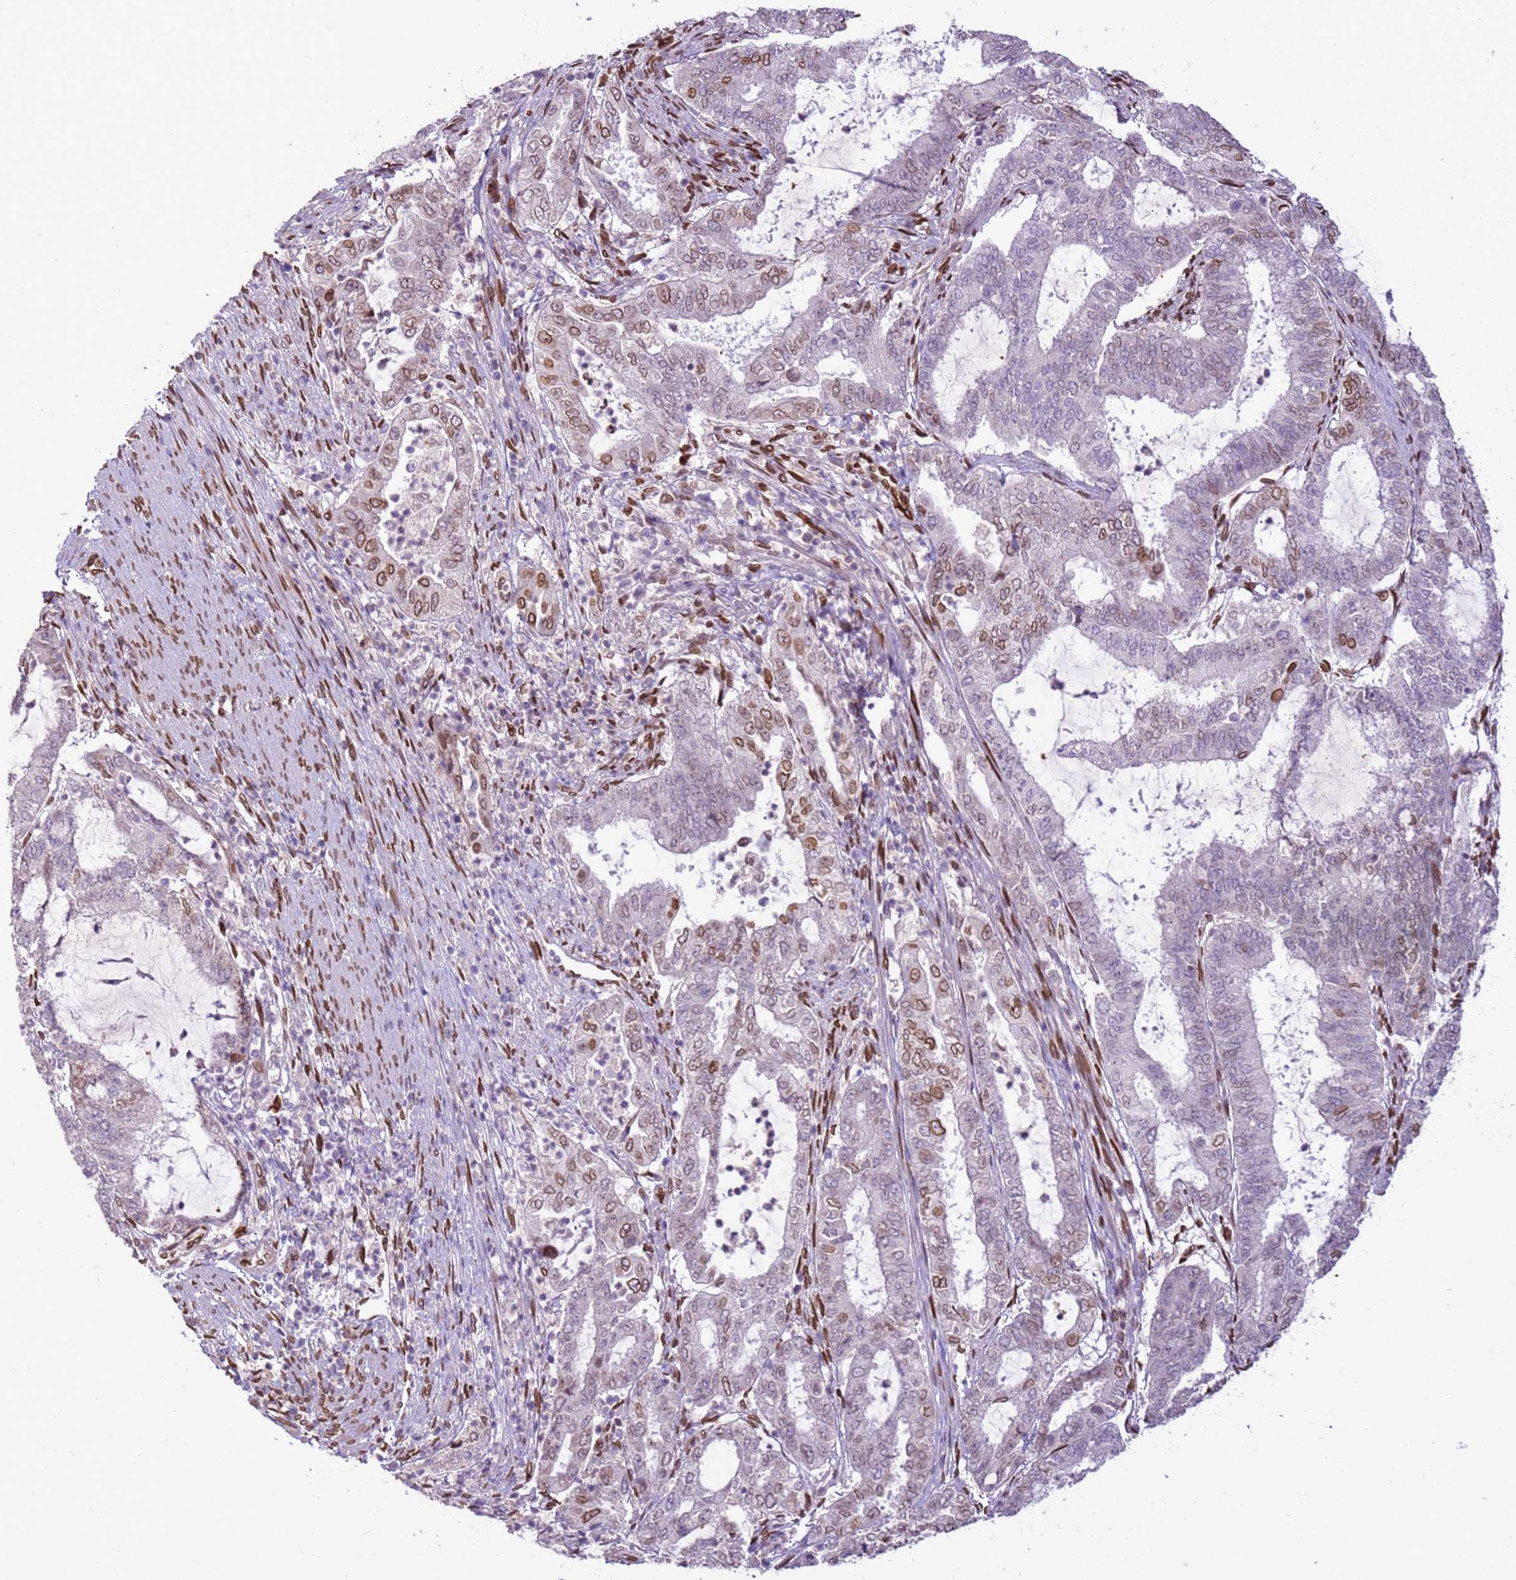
{"staining": {"intensity": "moderate", "quantity": "<25%", "location": "cytoplasmic/membranous,nuclear"}, "tissue": "endometrial cancer", "cell_type": "Tumor cells", "image_type": "cancer", "snomed": [{"axis": "morphology", "description": "Adenocarcinoma, NOS"}, {"axis": "topography", "description": "Endometrium"}], "caption": "Tumor cells display low levels of moderate cytoplasmic/membranous and nuclear expression in about <25% of cells in endometrial cancer (adenocarcinoma).", "gene": "TMEM47", "patient": {"sex": "female", "age": 51}}